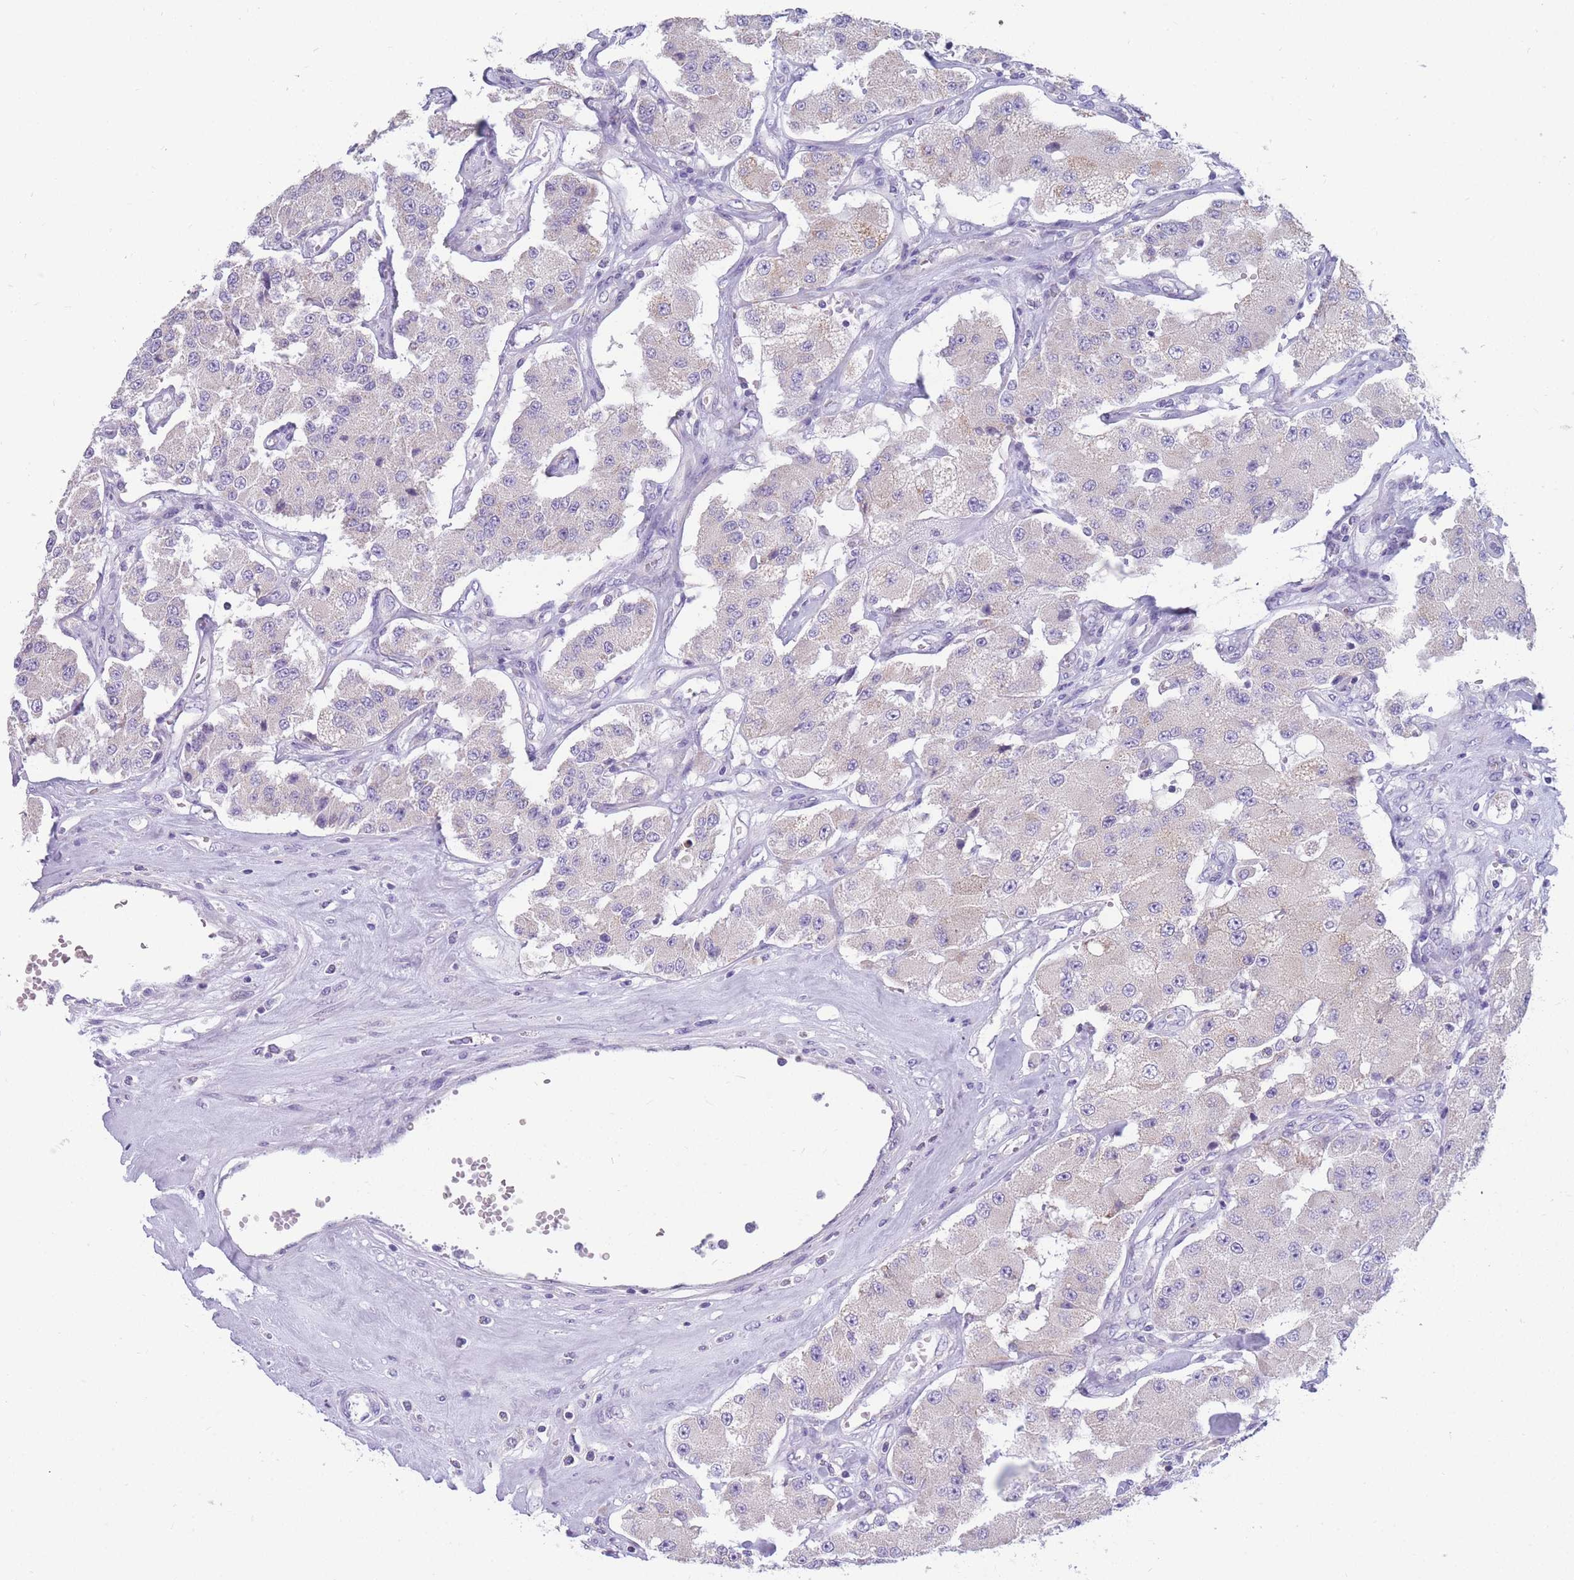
{"staining": {"intensity": "weak", "quantity": "<25%", "location": "cytoplasmic/membranous"}, "tissue": "carcinoid", "cell_type": "Tumor cells", "image_type": "cancer", "snomed": [{"axis": "morphology", "description": "Carcinoid, malignant, NOS"}, {"axis": "topography", "description": "Pancreas"}], "caption": "The micrograph demonstrates no significant staining in tumor cells of carcinoid.", "gene": "DHRS11", "patient": {"sex": "male", "age": 41}}